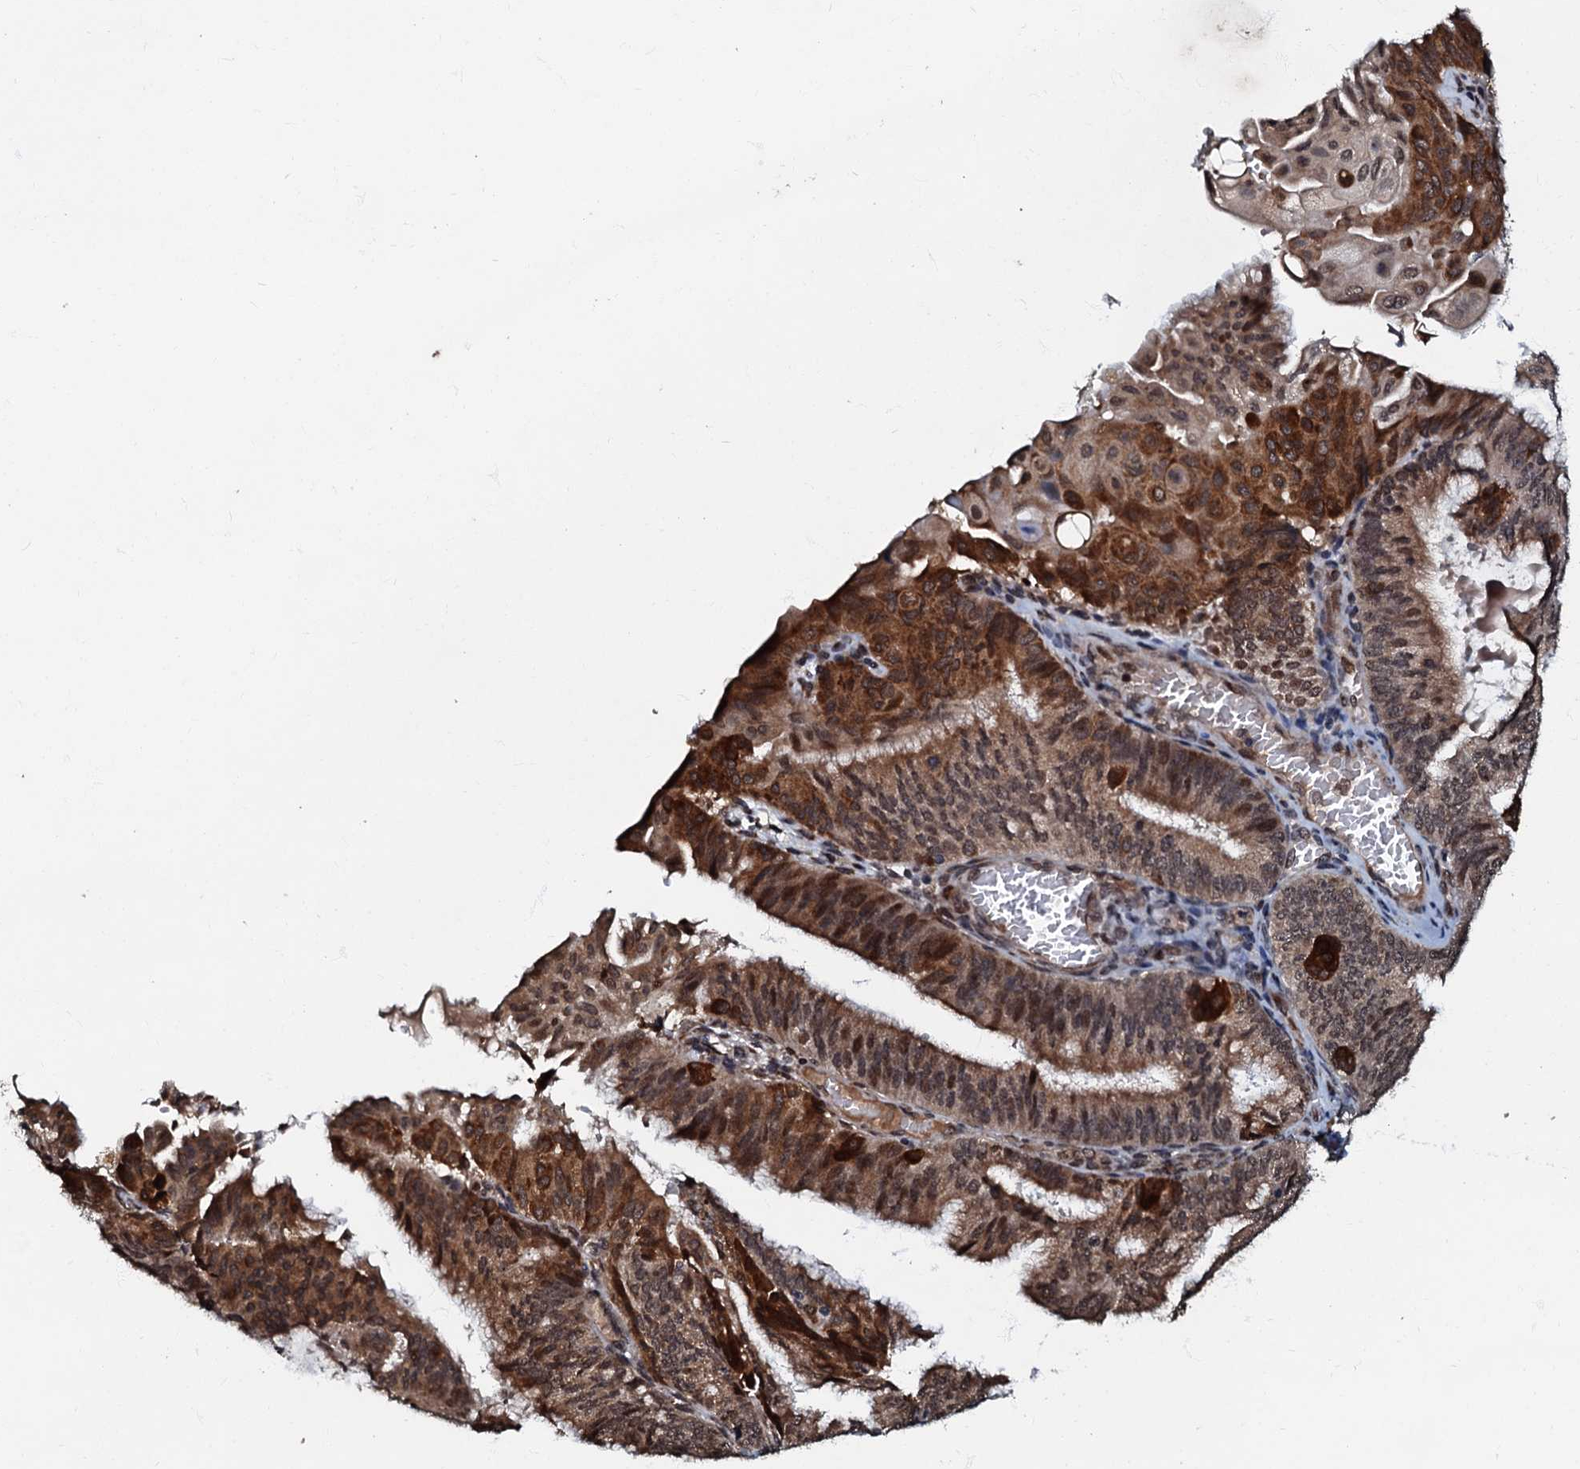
{"staining": {"intensity": "moderate", "quantity": ">75%", "location": "cytoplasmic/membranous,nuclear"}, "tissue": "endometrial cancer", "cell_type": "Tumor cells", "image_type": "cancer", "snomed": [{"axis": "morphology", "description": "Adenocarcinoma, NOS"}, {"axis": "topography", "description": "Endometrium"}], "caption": "A medium amount of moderate cytoplasmic/membranous and nuclear expression is seen in about >75% of tumor cells in endometrial adenocarcinoma tissue.", "gene": "C18orf32", "patient": {"sex": "female", "age": 49}}